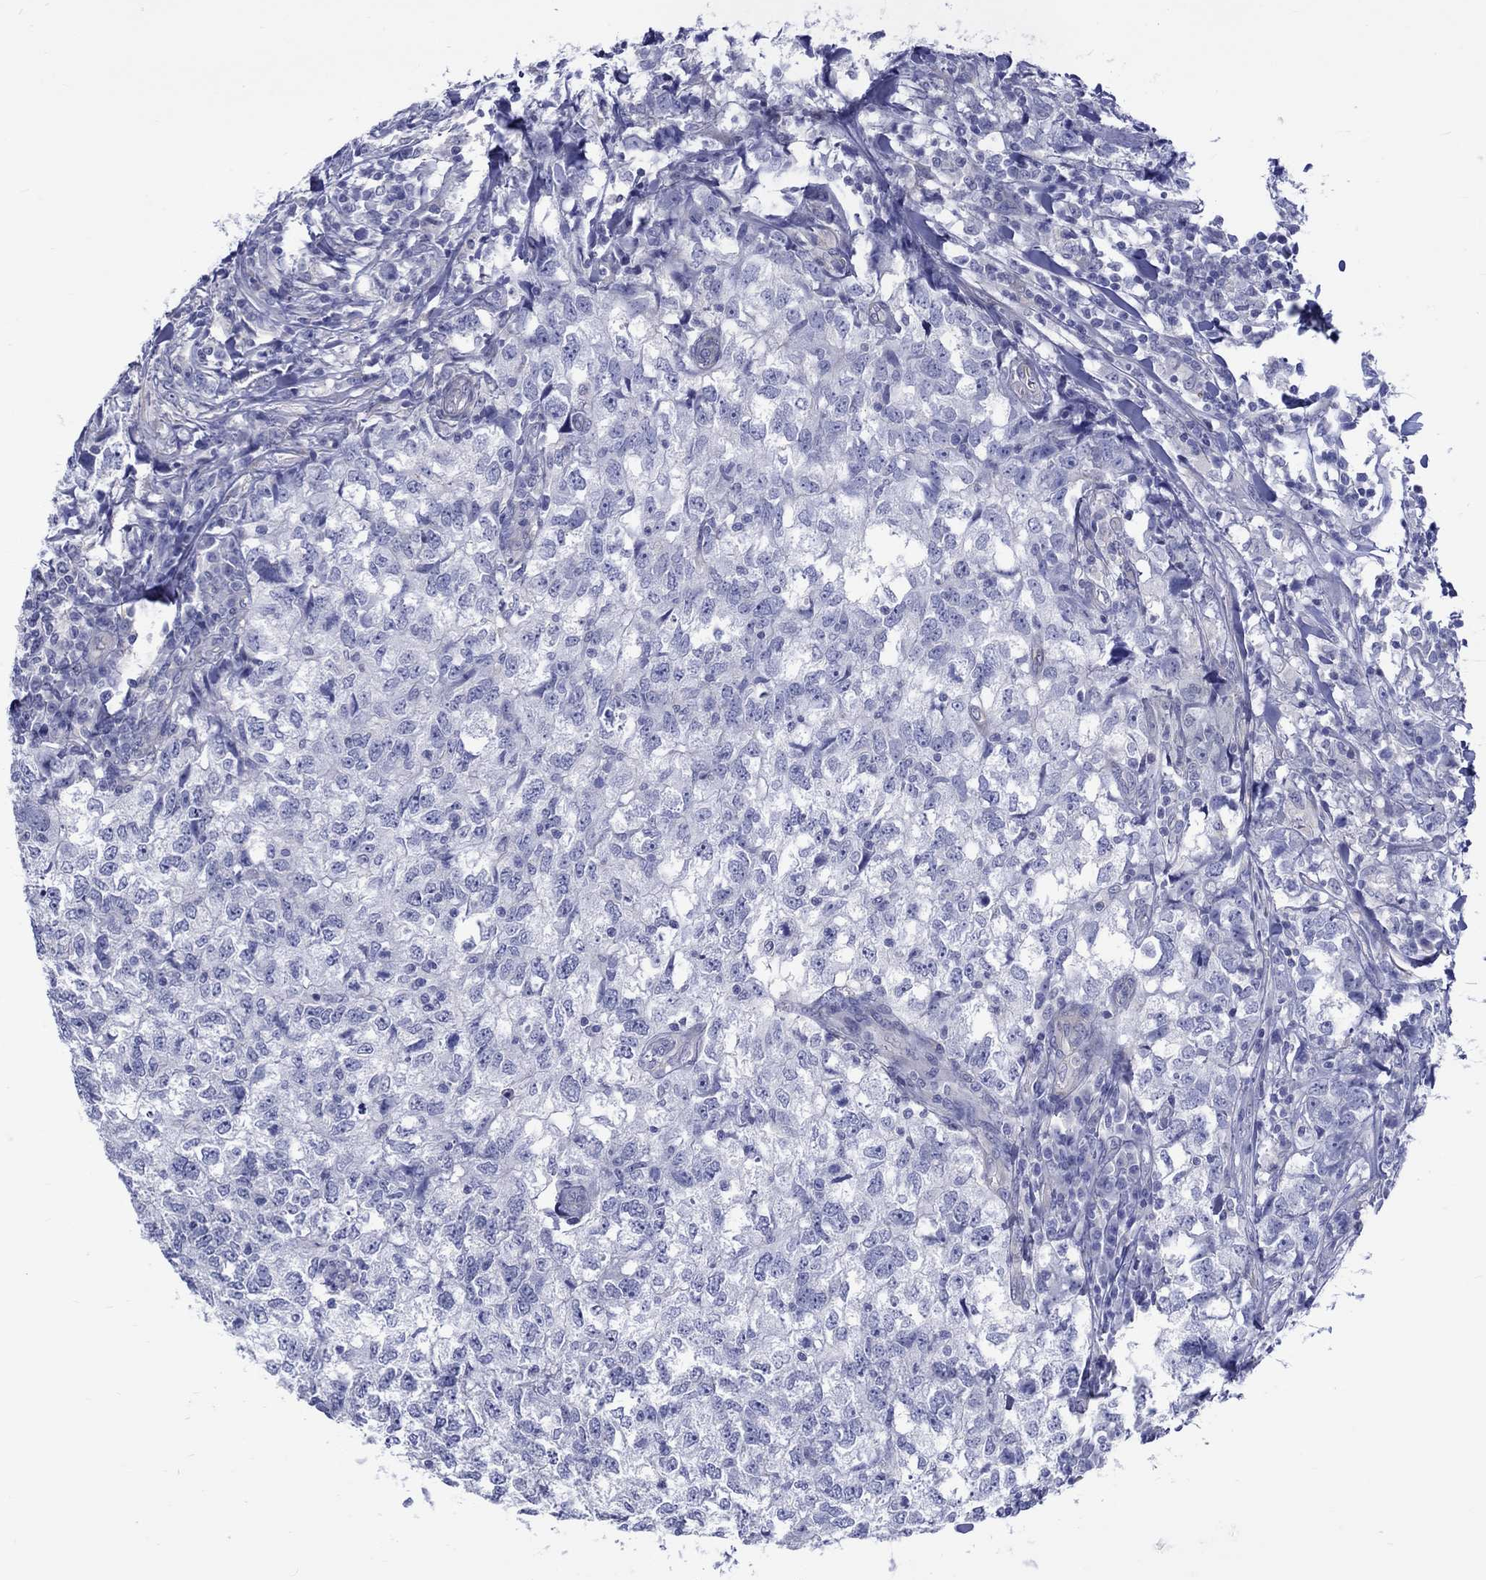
{"staining": {"intensity": "negative", "quantity": "none", "location": "none"}, "tissue": "breast cancer", "cell_type": "Tumor cells", "image_type": "cancer", "snomed": [{"axis": "morphology", "description": "Duct carcinoma"}, {"axis": "topography", "description": "Breast"}], "caption": "An IHC image of breast invasive ductal carcinoma is shown. There is no staining in tumor cells of breast invasive ductal carcinoma.", "gene": "SH2D7", "patient": {"sex": "female", "age": 30}}